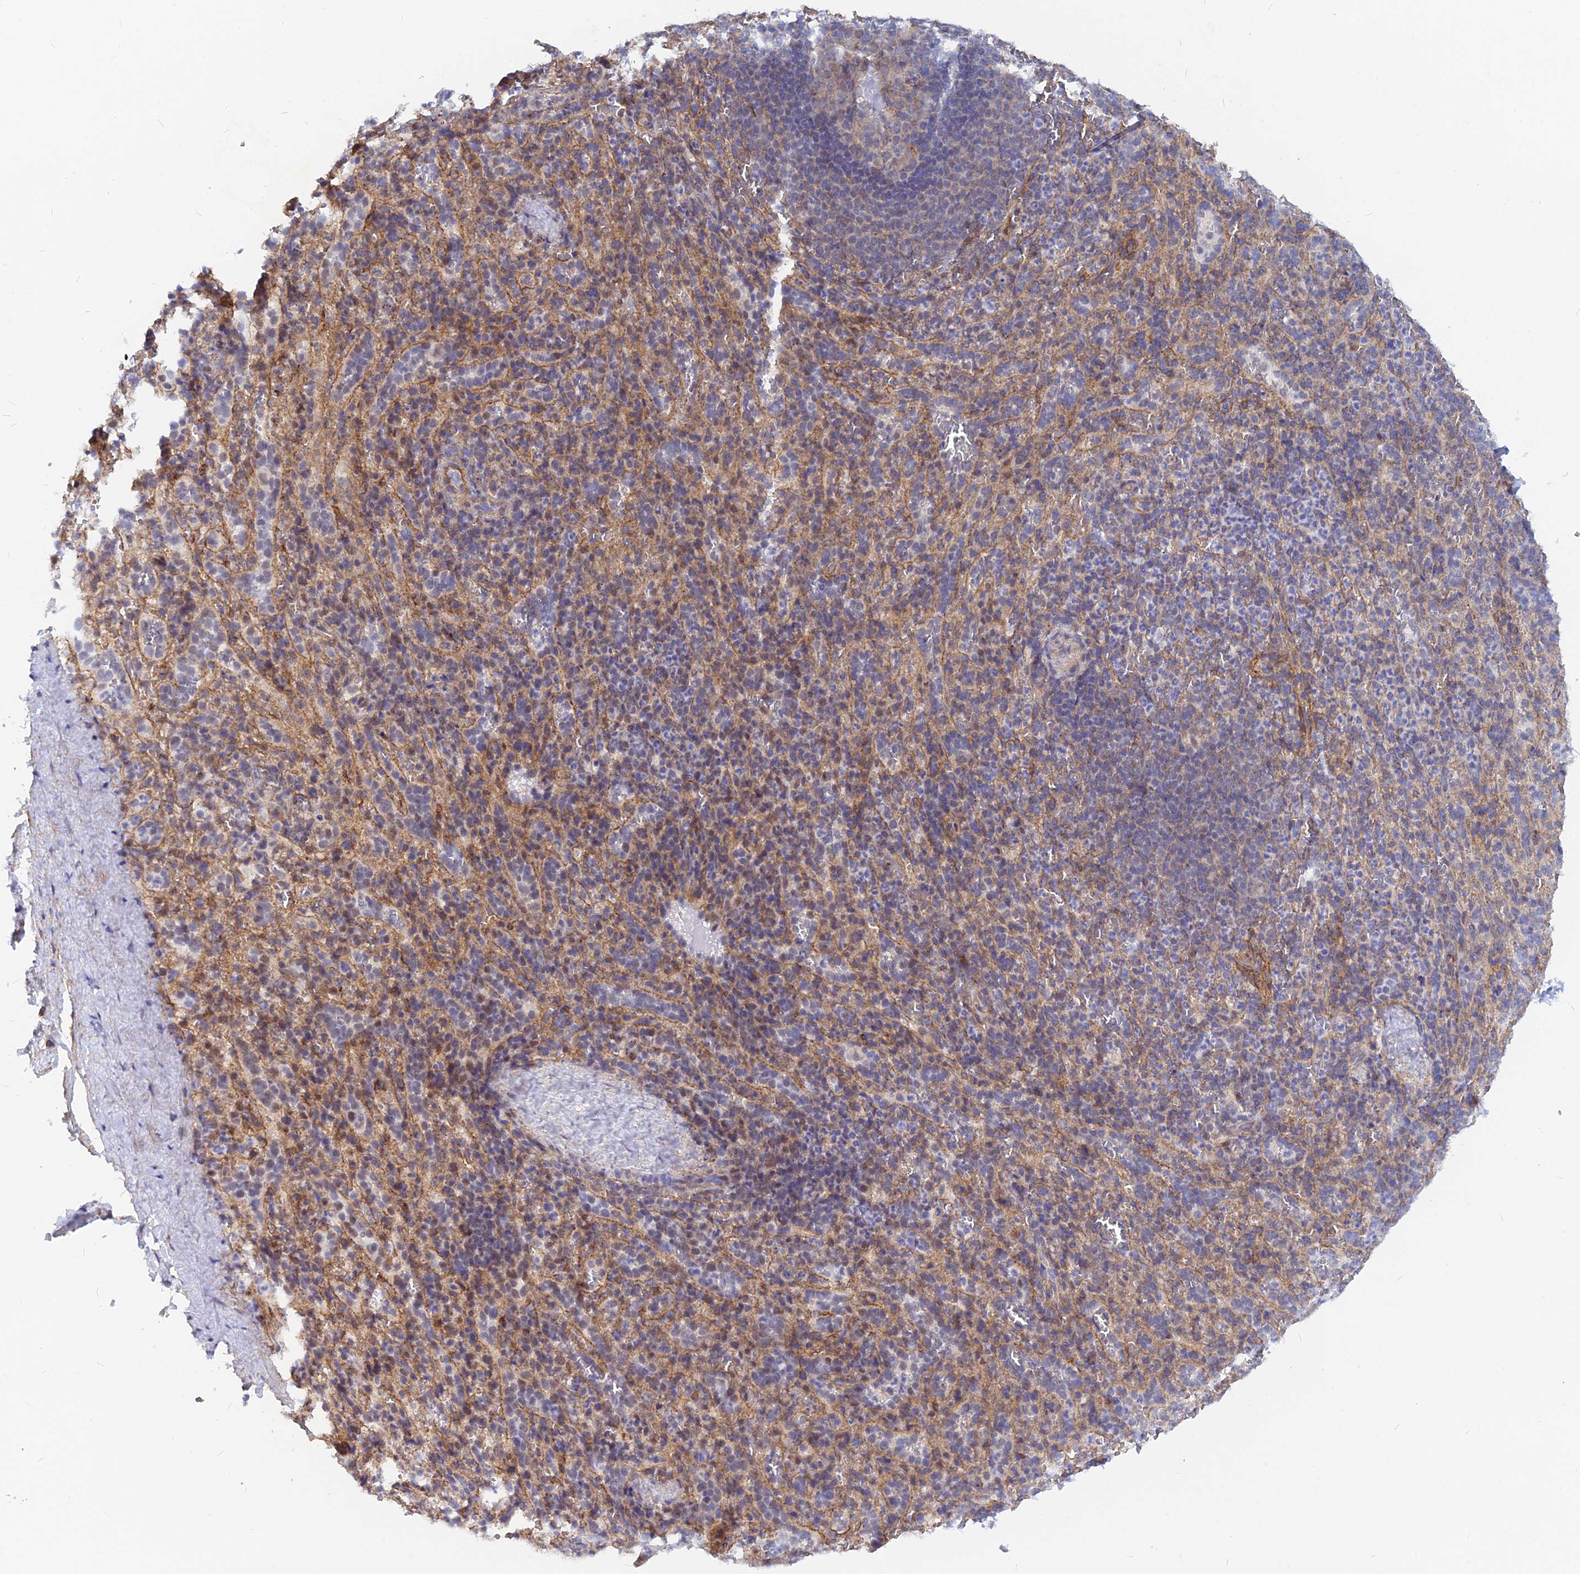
{"staining": {"intensity": "weak", "quantity": "<25%", "location": "cytoplasmic/membranous,nuclear"}, "tissue": "spleen", "cell_type": "Cells in red pulp", "image_type": "normal", "snomed": [{"axis": "morphology", "description": "Normal tissue, NOS"}, {"axis": "topography", "description": "Spleen"}], "caption": "The image demonstrates no significant expression in cells in red pulp of spleen.", "gene": "VSTM2L", "patient": {"sex": "female", "age": 21}}